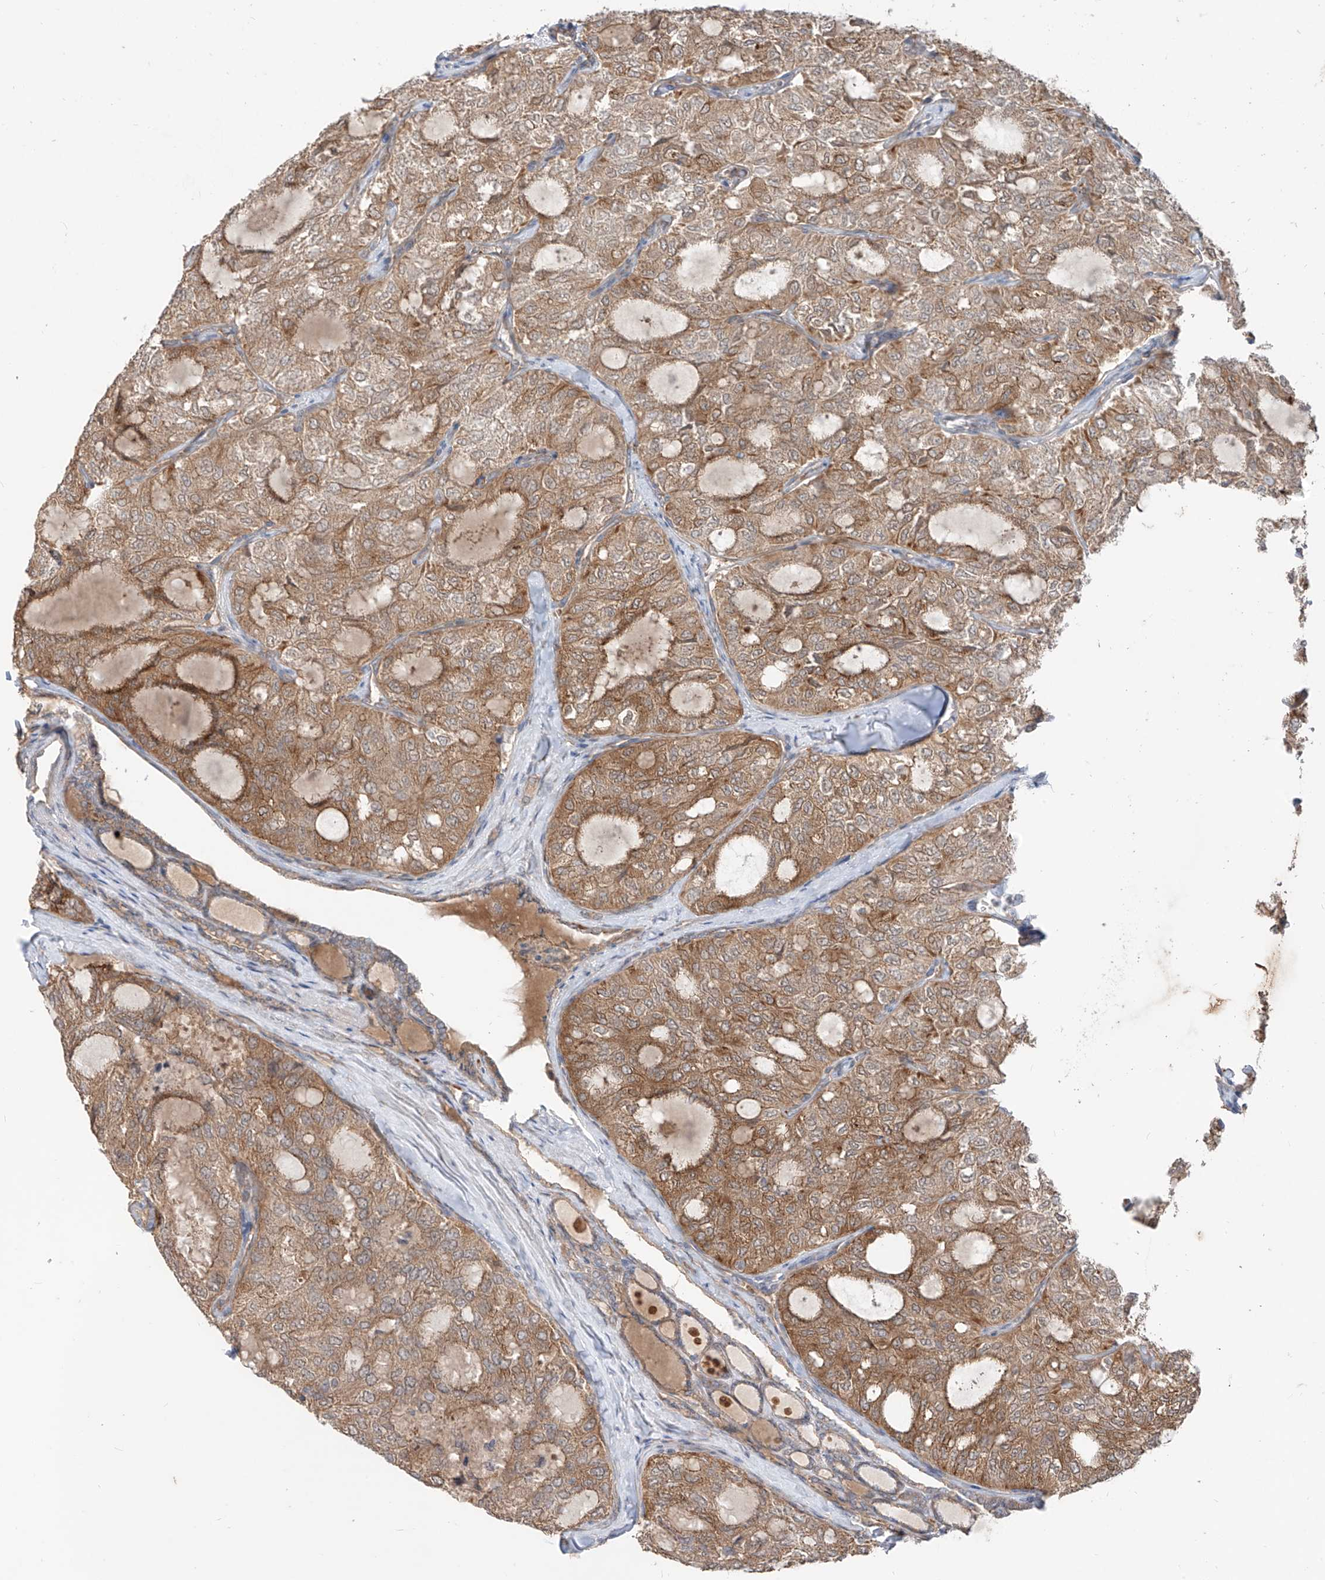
{"staining": {"intensity": "moderate", "quantity": ">75%", "location": "cytoplasmic/membranous"}, "tissue": "thyroid cancer", "cell_type": "Tumor cells", "image_type": "cancer", "snomed": [{"axis": "morphology", "description": "Follicular adenoma carcinoma, NOS"}, {"axis": "topography", "description": "Thyroid gland"}], "caption": "This is an image of IHC staining of thyroid cancer (follicular adenoma carcinoma), which shows moderate staining in the cytoplasmic/membranous of tumor cells.", "gene": "MTUS2", "patient": {"sex": "male", "age": 75}}